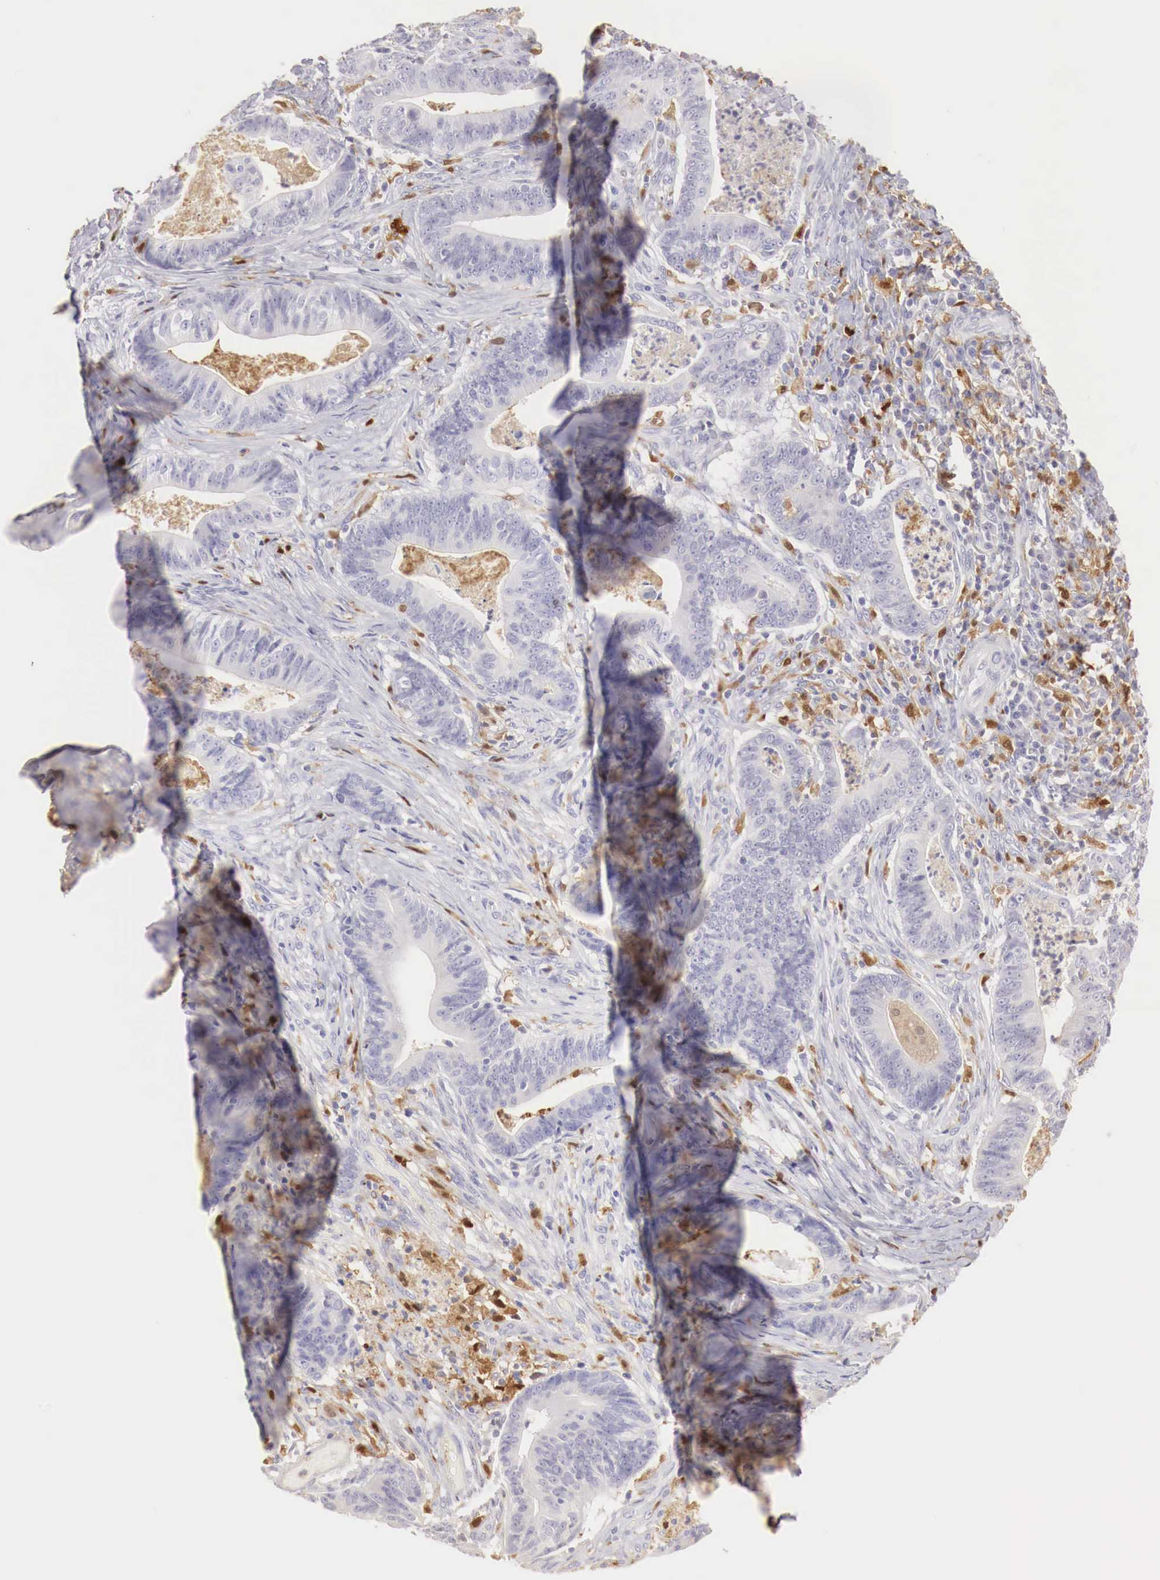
{"staining": {"intensity": "negative", "quantity": "none", "location": "none"}, "tissue": "stomach cancer", "cell_type": "Tumor cells", "image_type": "cancer", "snomed": [{"axis": "morphology", "description": "Adenocarcinoma, NOS"}, {"axis": "topography", "description": "Stomach, lower"}], "caption": "High power microscopy histopathology image of an immunohistochemistry (IHC) photomicrograph of stomach adenocarcinoma, revealing no significant staining in tumor cells.", "gene": "RENBP", "patient": {"sex": "female", "age": 86}}